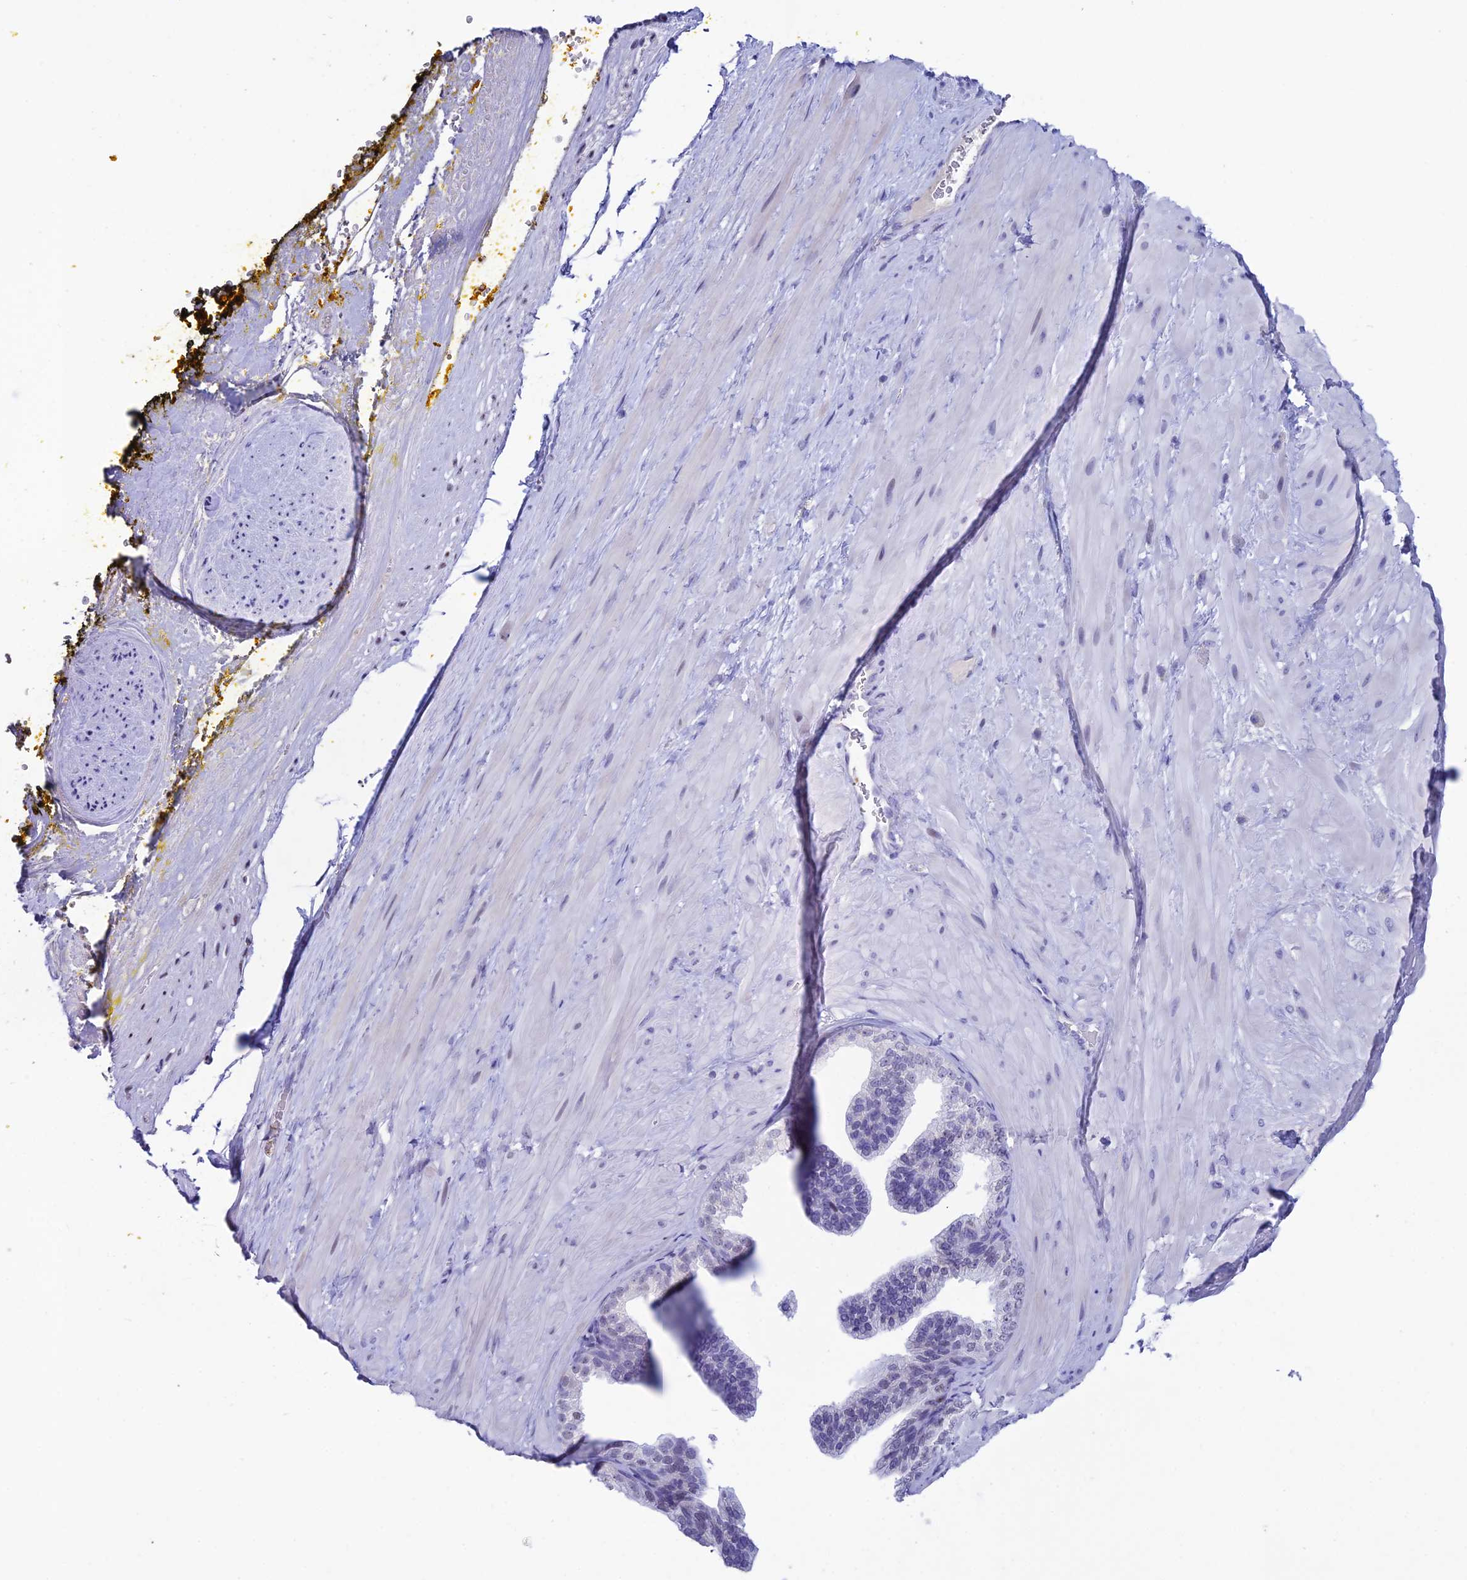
{"staining": {"intensity": "negative", "quantity": "none", "location": "none"}, "tissue": "adipose tissue", "cell_type": "Adipocytes", "image_type": "normal", "snomed": [{"axis": "morphology", "description": "Normal tissue, NOS"}, {"axis": "morphology", "description": "Adenocarcinoma, Low grade"}, {"axis": "topography", "description": "Prostate"}, {"axis": "topography", "description": "Peripheral nerve tissue"}], "caption": "Human adipose tissue stained for a protein using immunohistochemistry (IHC) exhibits no expression in adipocytes.", "gene": "MFSD2B", "patient": {"sex": "male", "age": 63}}